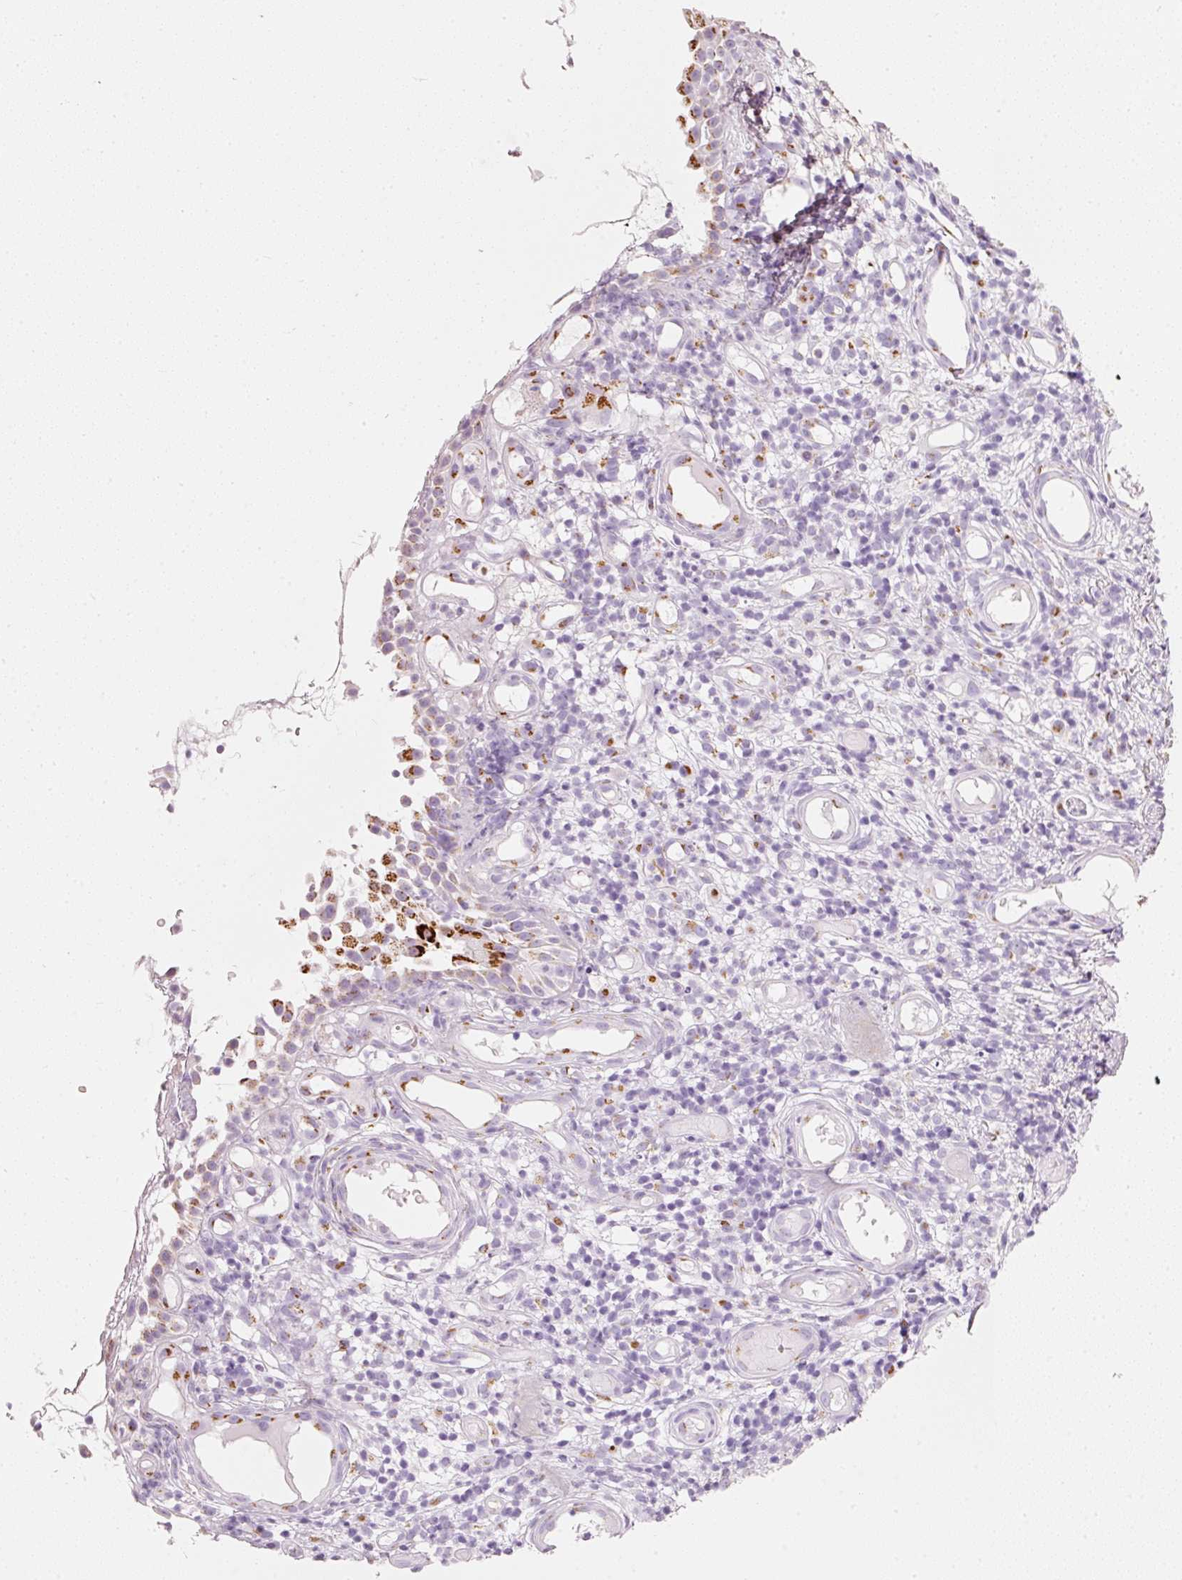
{"staining": {"intensity": "moderate", "quantity": "25%-75%", "location": "cytoplasmic/membranous"}, "tissue": "nasopharynx", "cell_type": "Respiratory epithelial cells", "image_type": "normal", "snomed": [{"axis": "morphology", "description": "Normal tissue, NOS"}, {"axis": "morphology", "description": "Inflammation, NOS"}, {"axis": "topography", "description": "Nasopharynx"}], "caption": "Respiratory epithelial cells show medium levels of moderate cytoplasmic/membranous staining in approximately 25%-75% of cells in normal nasopharynx.", "gene": "PDXDC1", "patient": {"sex": "male", "age": 54}}